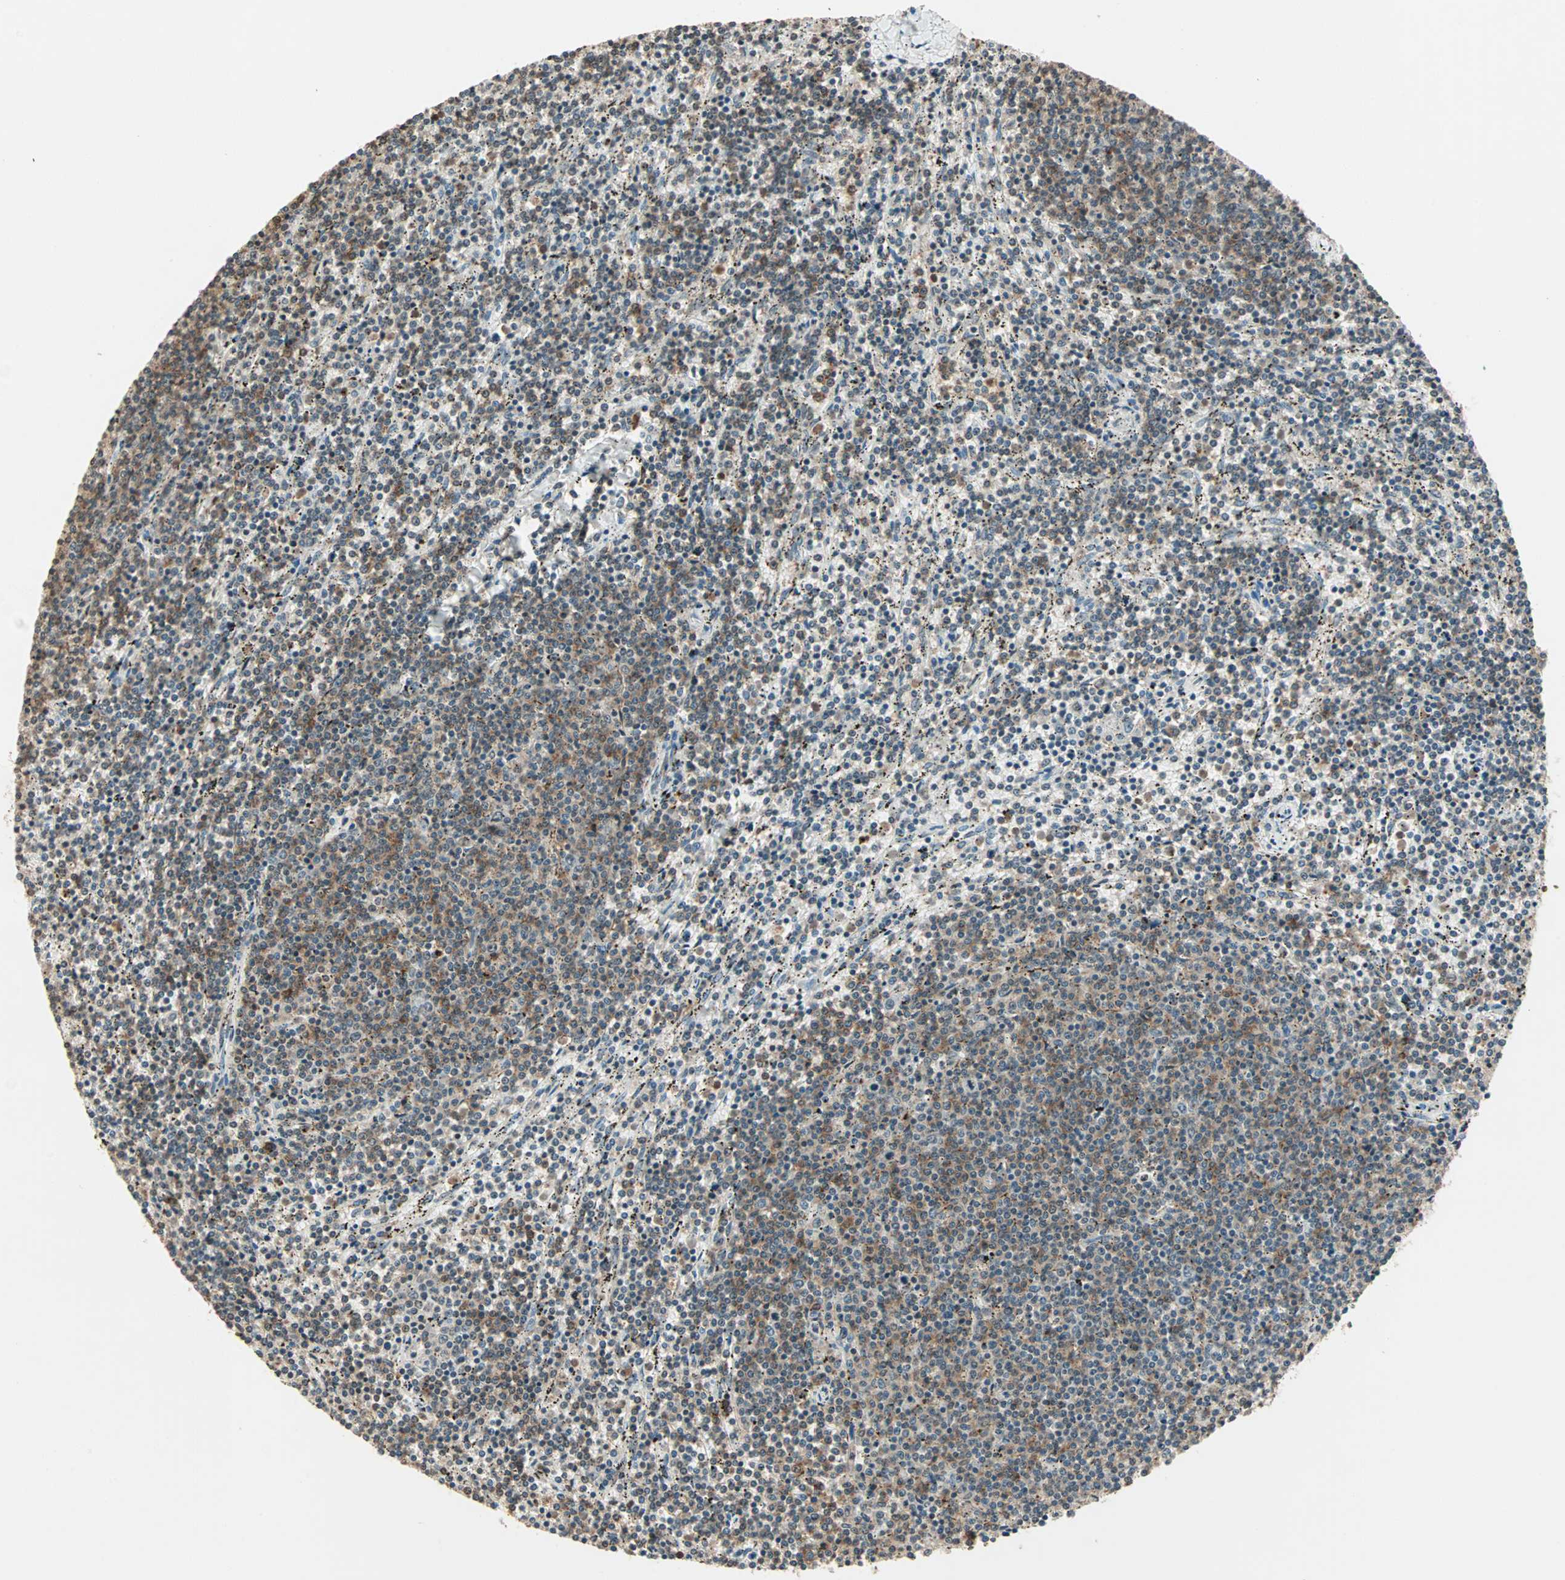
{"staining": {"intensity": "weak", "quantity": "25%-75%", "location": "cytoplasmic/membranous,nuclear"}, "tissue": "lymphoma", "cell_type": "Tumor cells", "image_type": "cancer", "snomed": [{"axis": "morphology", "description": "Malignant lymphoma, non-Hodgkin's type, Low grade"}, {"axis": "topography", "description": "Spleen"}], "caption": "There is low levels of weak cytoplasmic/membranous and nuclear positivity in tumor cells of low-grade malignant lymphoma, non-Hodgkin's type, as demonstrated by immunohistochemical staining (brown color).", "gene": "PRELID1", "patient": {"sex": "female", "age": 50}}